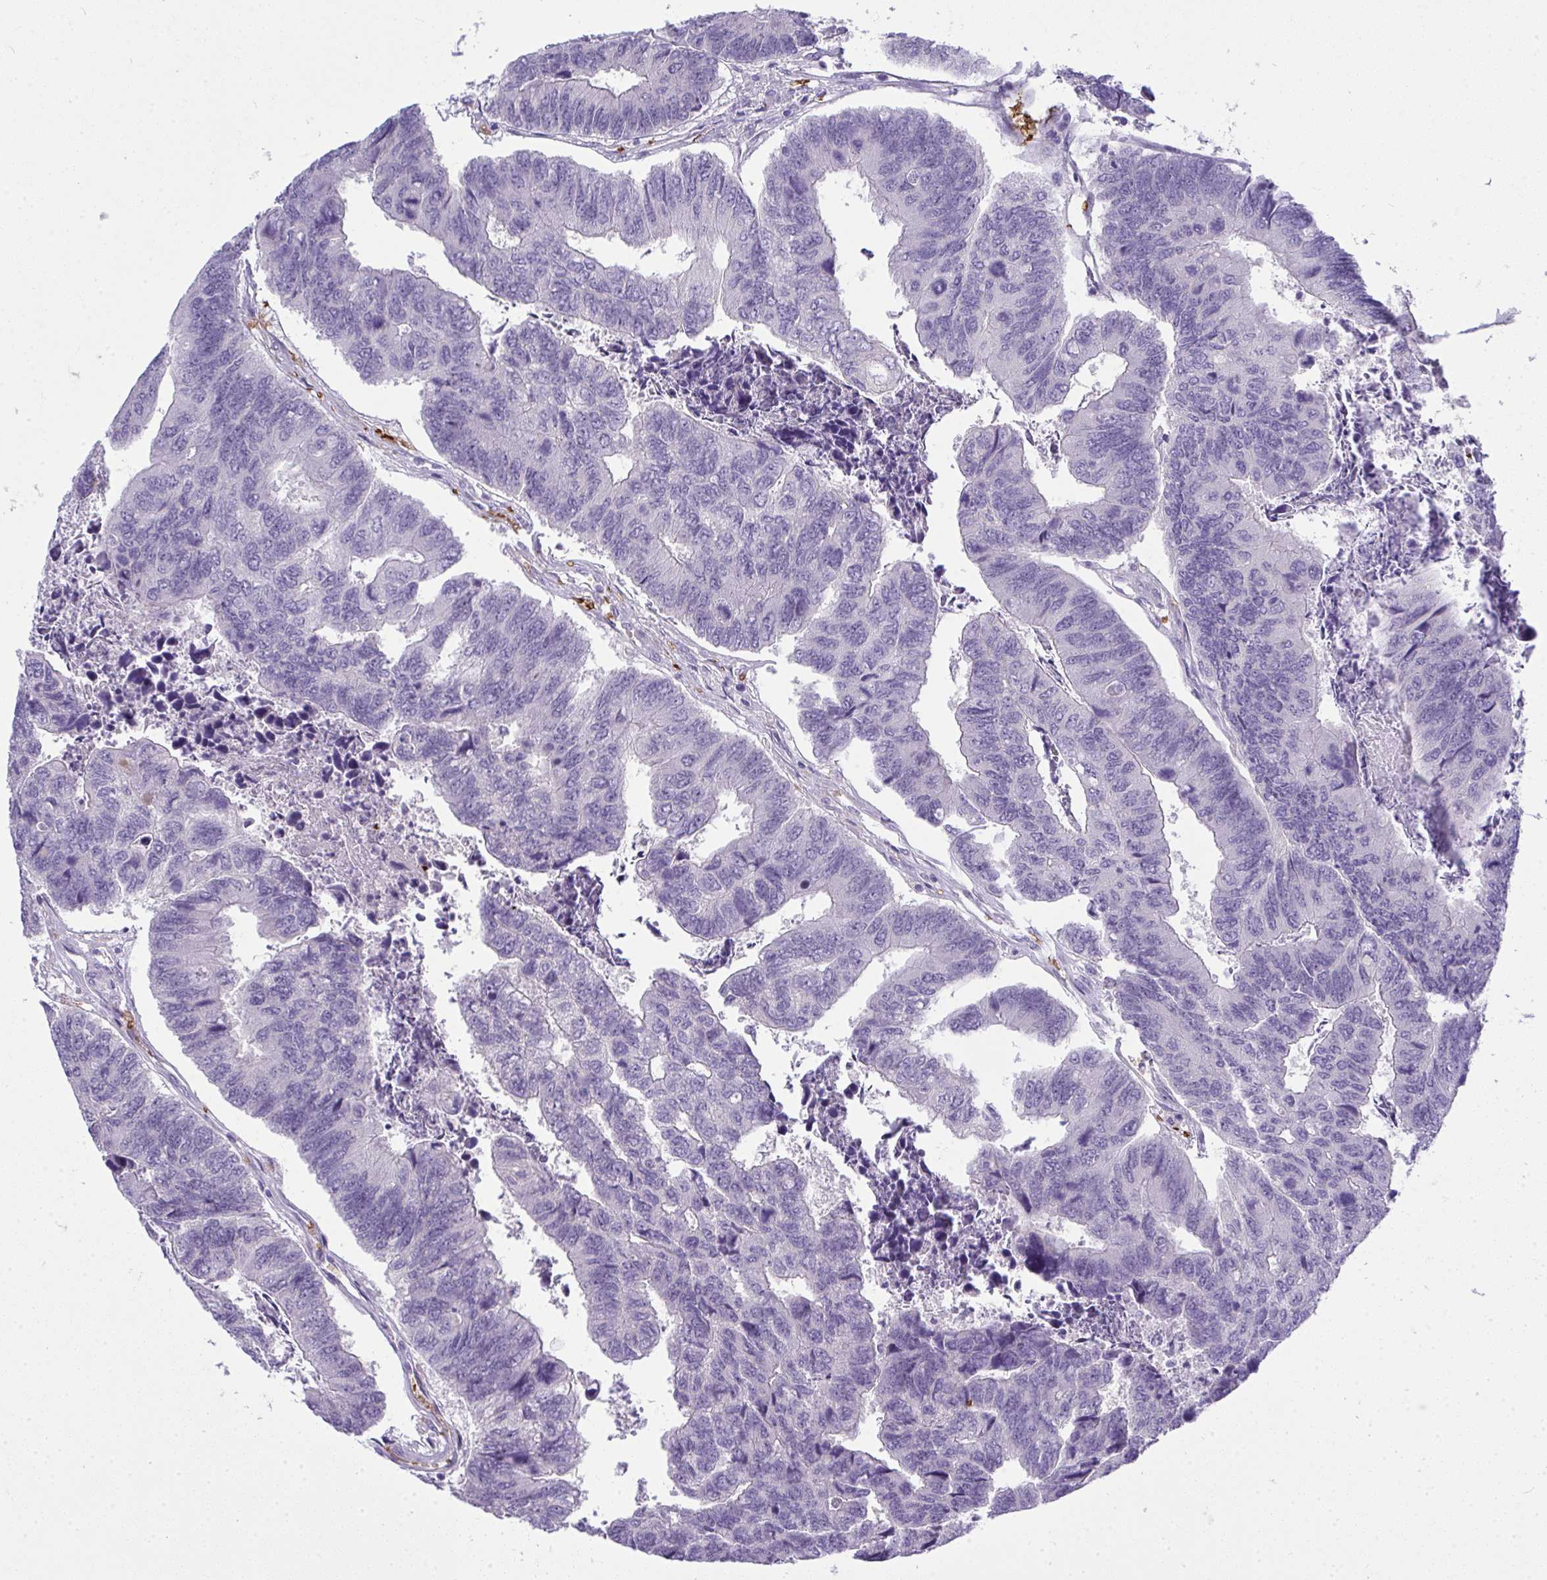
{"staining": {"intensity": "negative", "quantity": "none", "location": "none"}, "tissue": "colorectal cancer", "cell_type": "Tumor cells", "image_type": "cancer", "snomed": [{"axis": "morphology", "description": "Adenocarcinoma, NOS"}, {"axis": "topography", "description": "Colon"}], "caption": "Histopathology image shows no significant protein staining in tumor cells of adenocarcinoma (colorectal). The staining is performed using DAB brown chromogen with nuclei counter-stained in using hematoxylin.", "gene": "SPTB", "patient": {"sex": "female", "age": 67}}